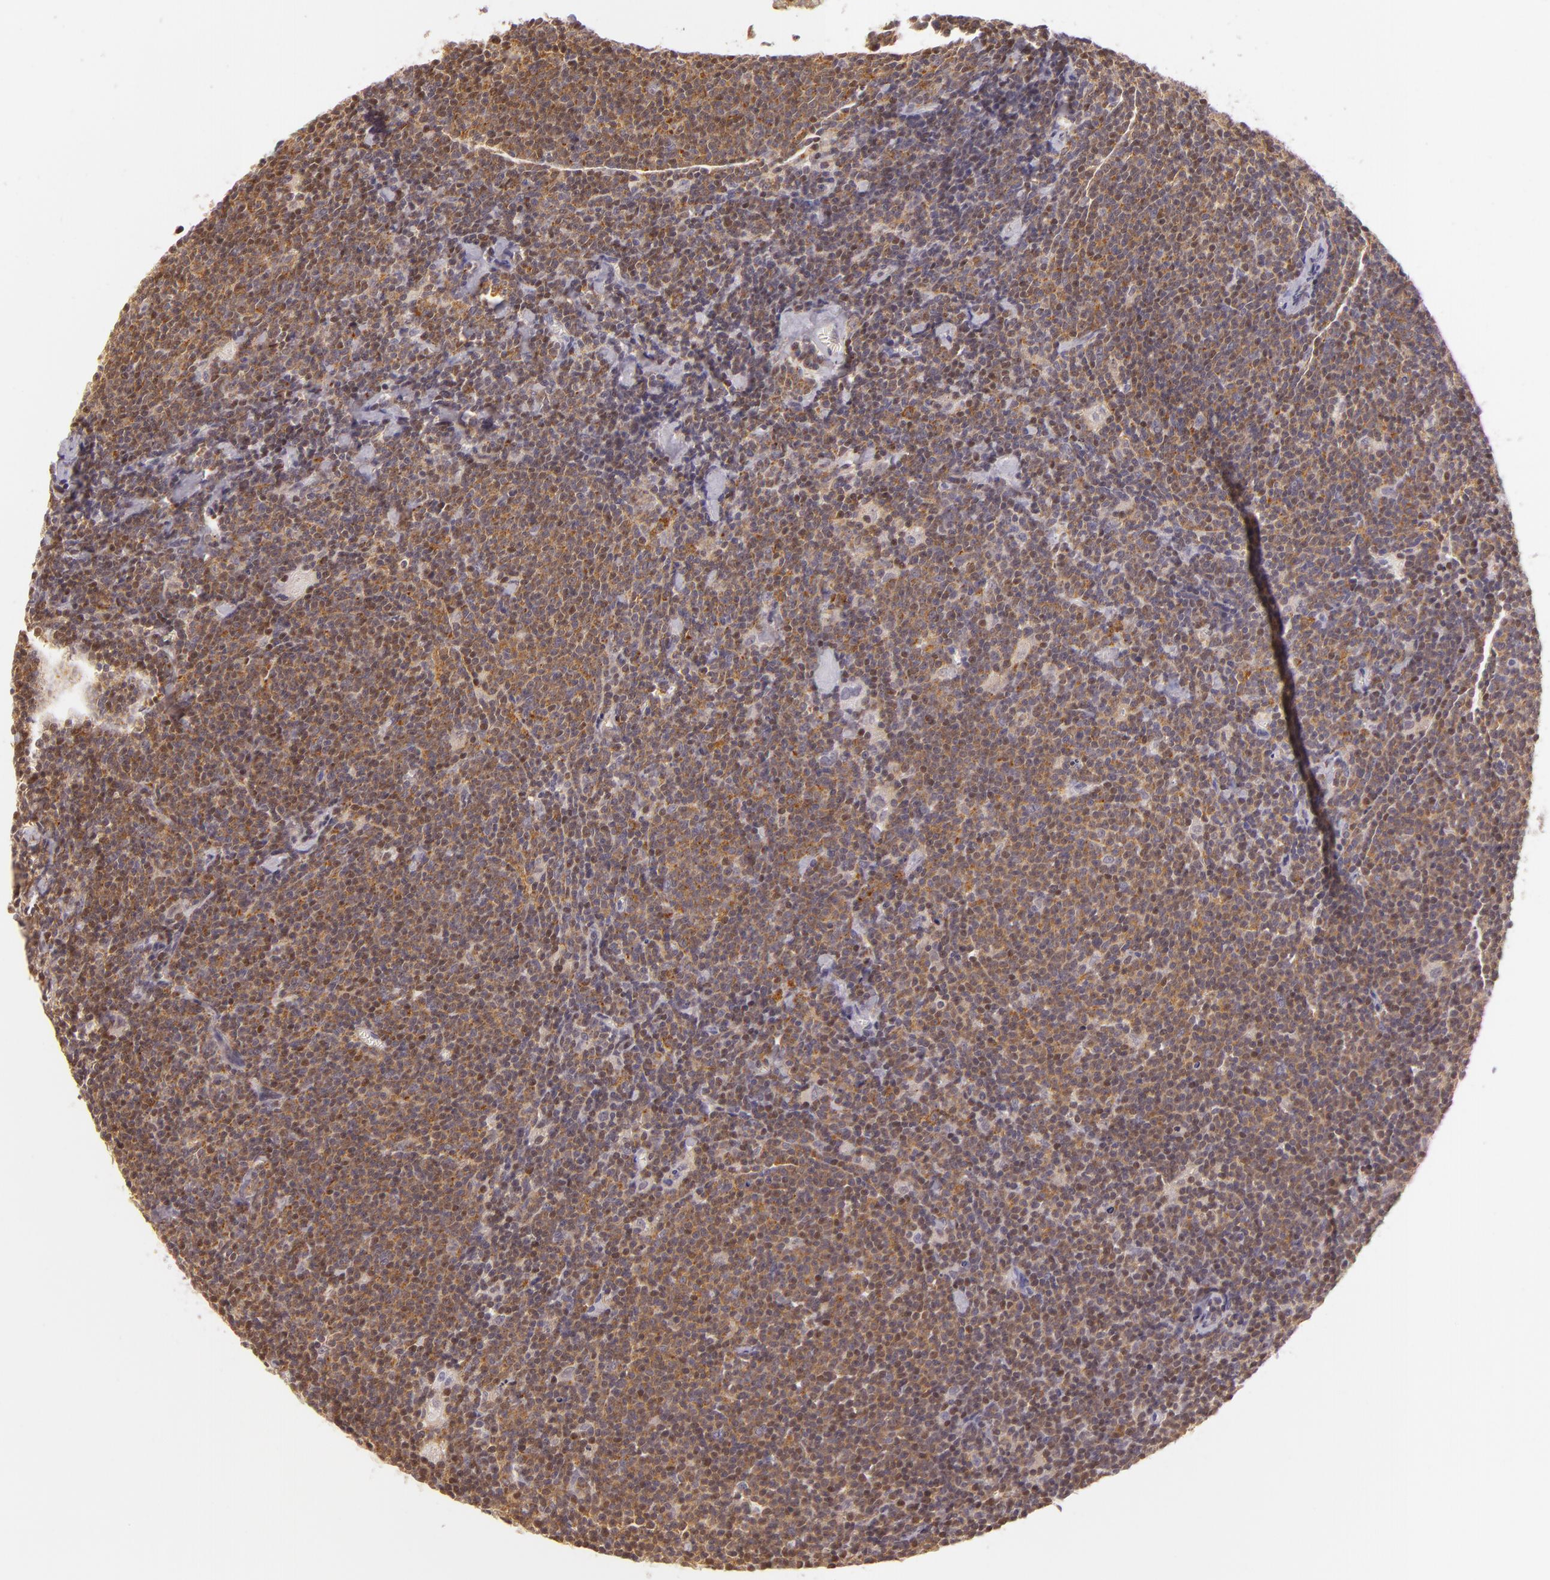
{"staining": {"intensity": "moderate", "quantity": "25%-75%", "location": "cytoplasmic/membranous"}, "tissue": "lymphoma", "cell_type": "Tumor cells", "image_type": "cancer", "snomed": [{"axis": "morphology", "description": "Malignant lymphoma, non-Hodgkin's type, Low grade"}, {"axis": "topography", "description": "Lymph node"}], "caption": "The histopathology image shows staining of lymphoma, revealing moderate cytoplasmic/membranous protein expression (brown color) within tumor cells. The staining was performed using DAB, with brown indicating positive protein expression. Nuclei are stained blue with hematoxylin.", "gene": "IMPDH1", "patient": {"sex": "male", "age": 65}}